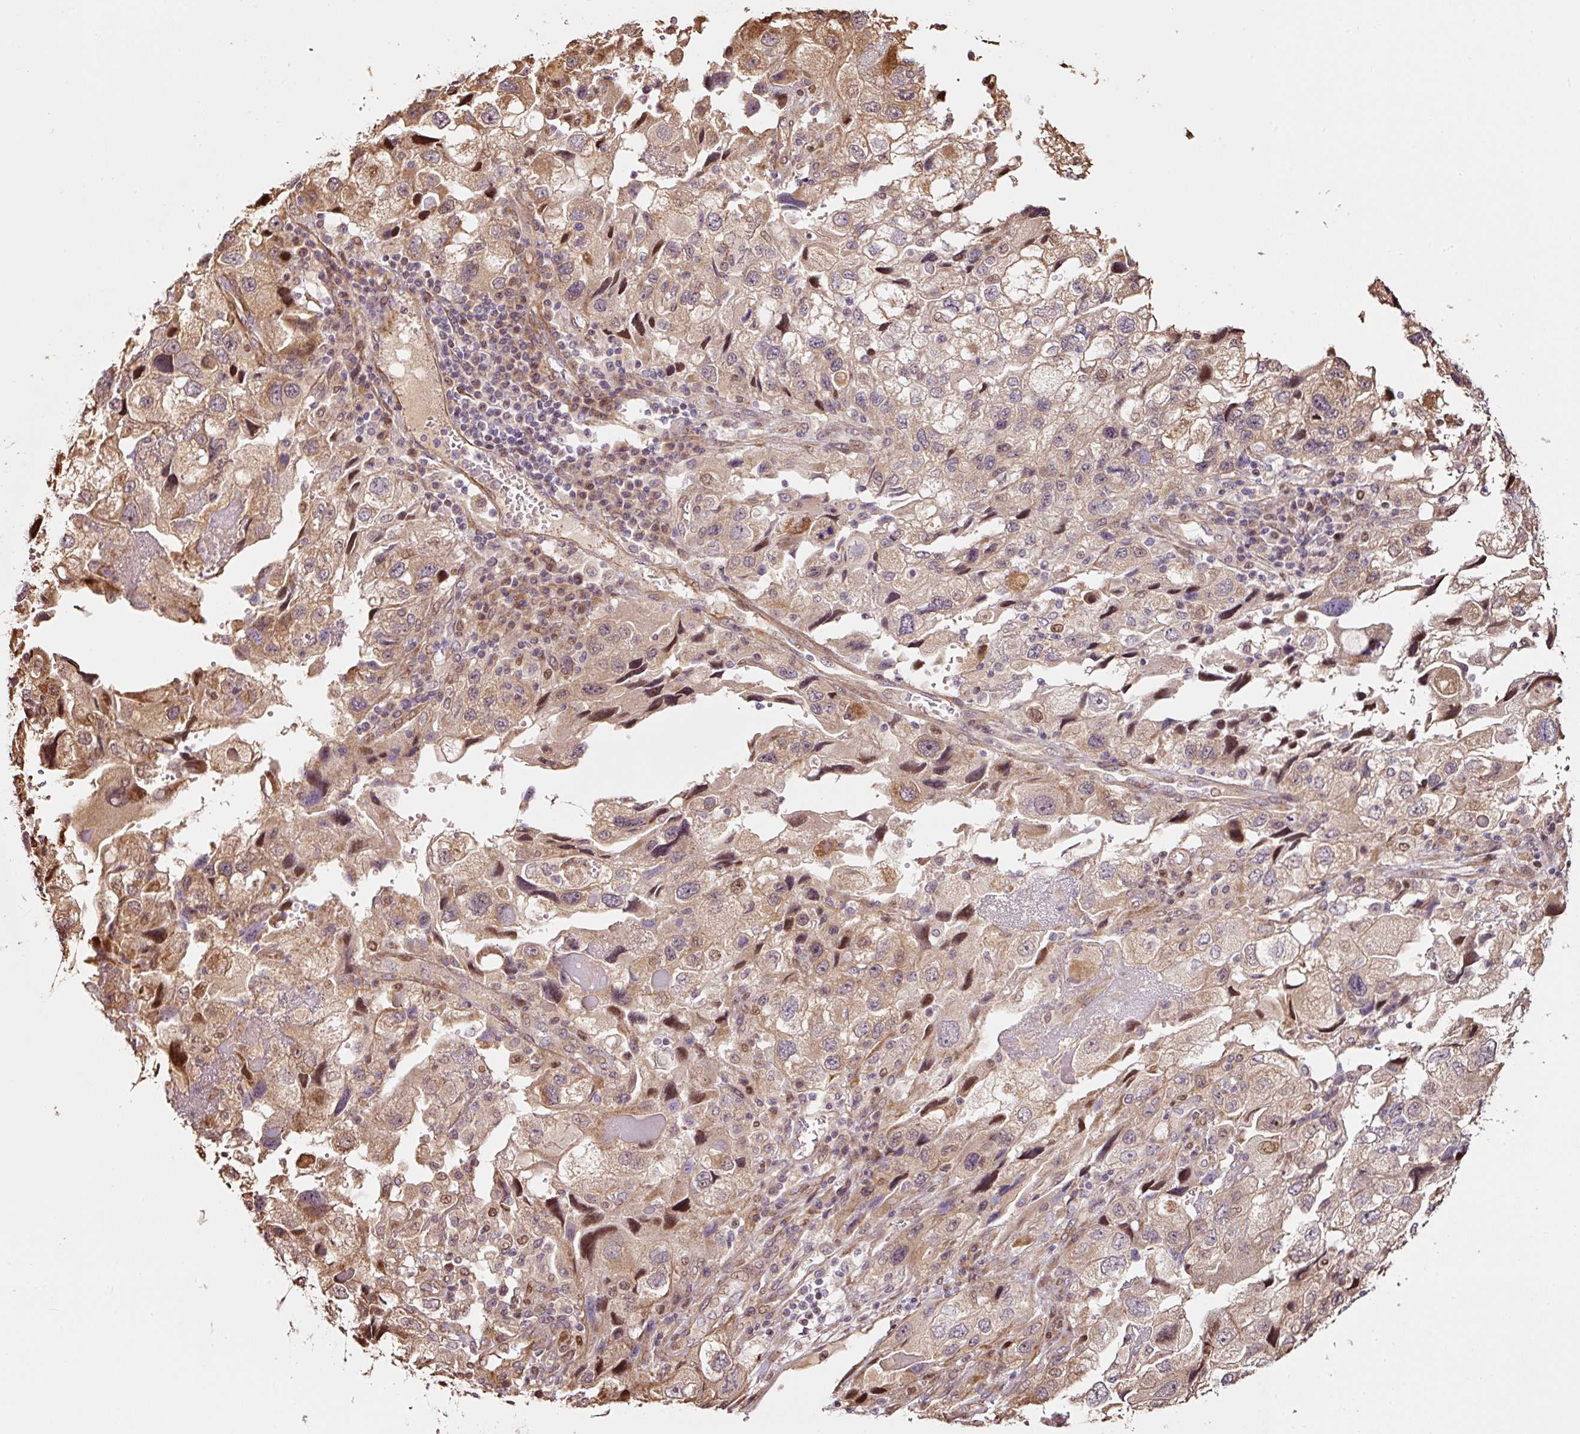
{"staining": {"intensity": "moderate", "quantity": "25%-75%", "location": "cytoplasmic/membranous,nuclear"}, "tissue": "endometrial cancer", "cell_type": "Tumor cells", "image_type": "cancer", "snomed": [{"axis": "morphology", "description": "Adenocarcinoma, NOS"}, {"axis": "topography", "description": "Endometrium"}], "caption": "Endometrial adenocarcinoma stained with immunohistochemistry exhibits moderate cytoplasmic/membranous and nuclear expression in approximately 25%-75% of tumor cells.", "gene": "ETF1", "patient": {"sex": "female", "age": 49}}